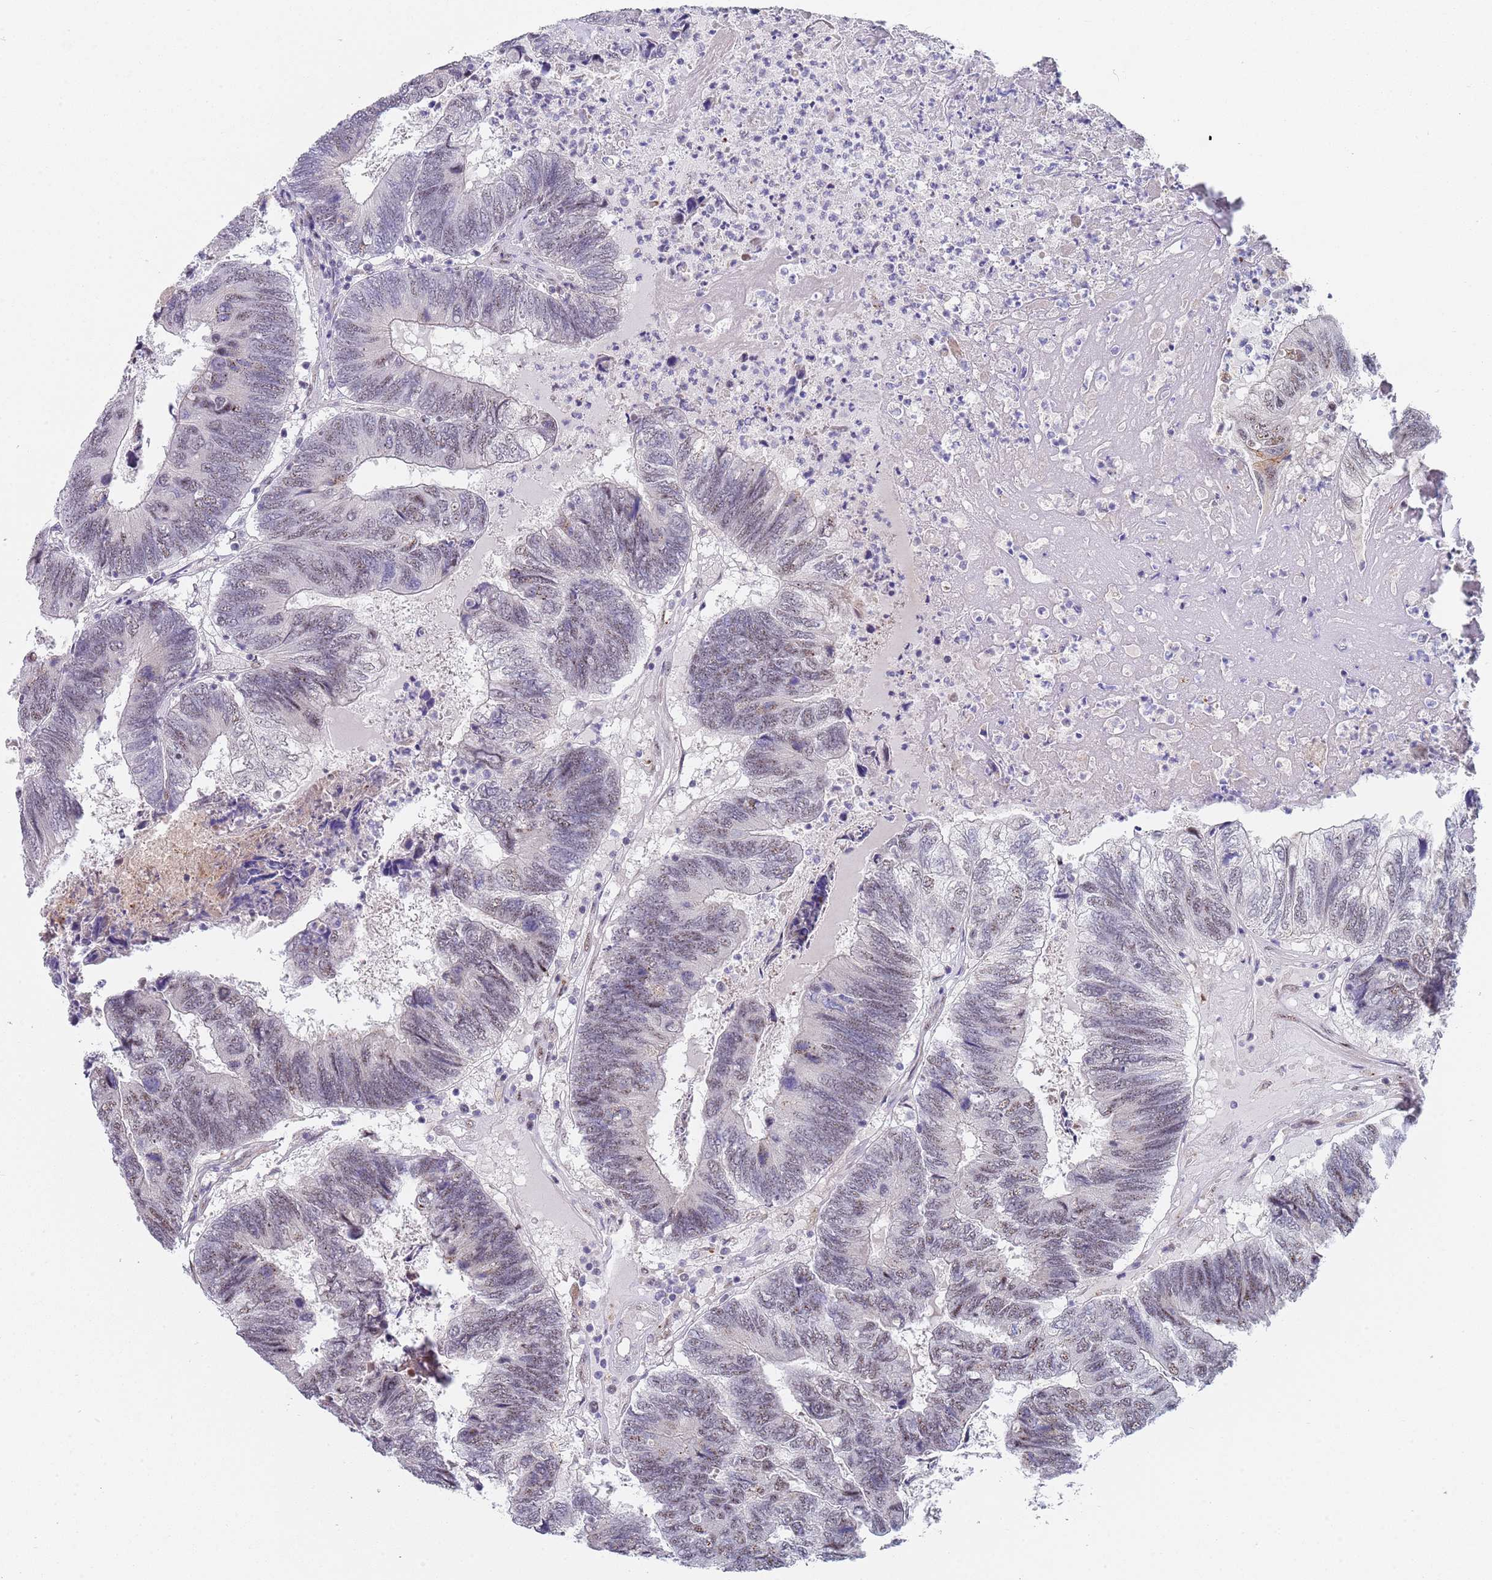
{"staining": {"intensity": "weak", "quantity": "<25%", "location": "nuclear"}, "tissue": "colorectal cancer", "cell_type": "Tumor cells", "image_type": "cancer", "snomed": [{"axis": "morphology", "description": "Adenocarcinoma, NOS"}, {"axis": "topography", "description": "Colon"}], "caption": "Tumor cells show no significant protein positivity in colorectal adenocarcinoma.", "gene": "PLCL2", "patient": {"sex": "female", "age": 67}}